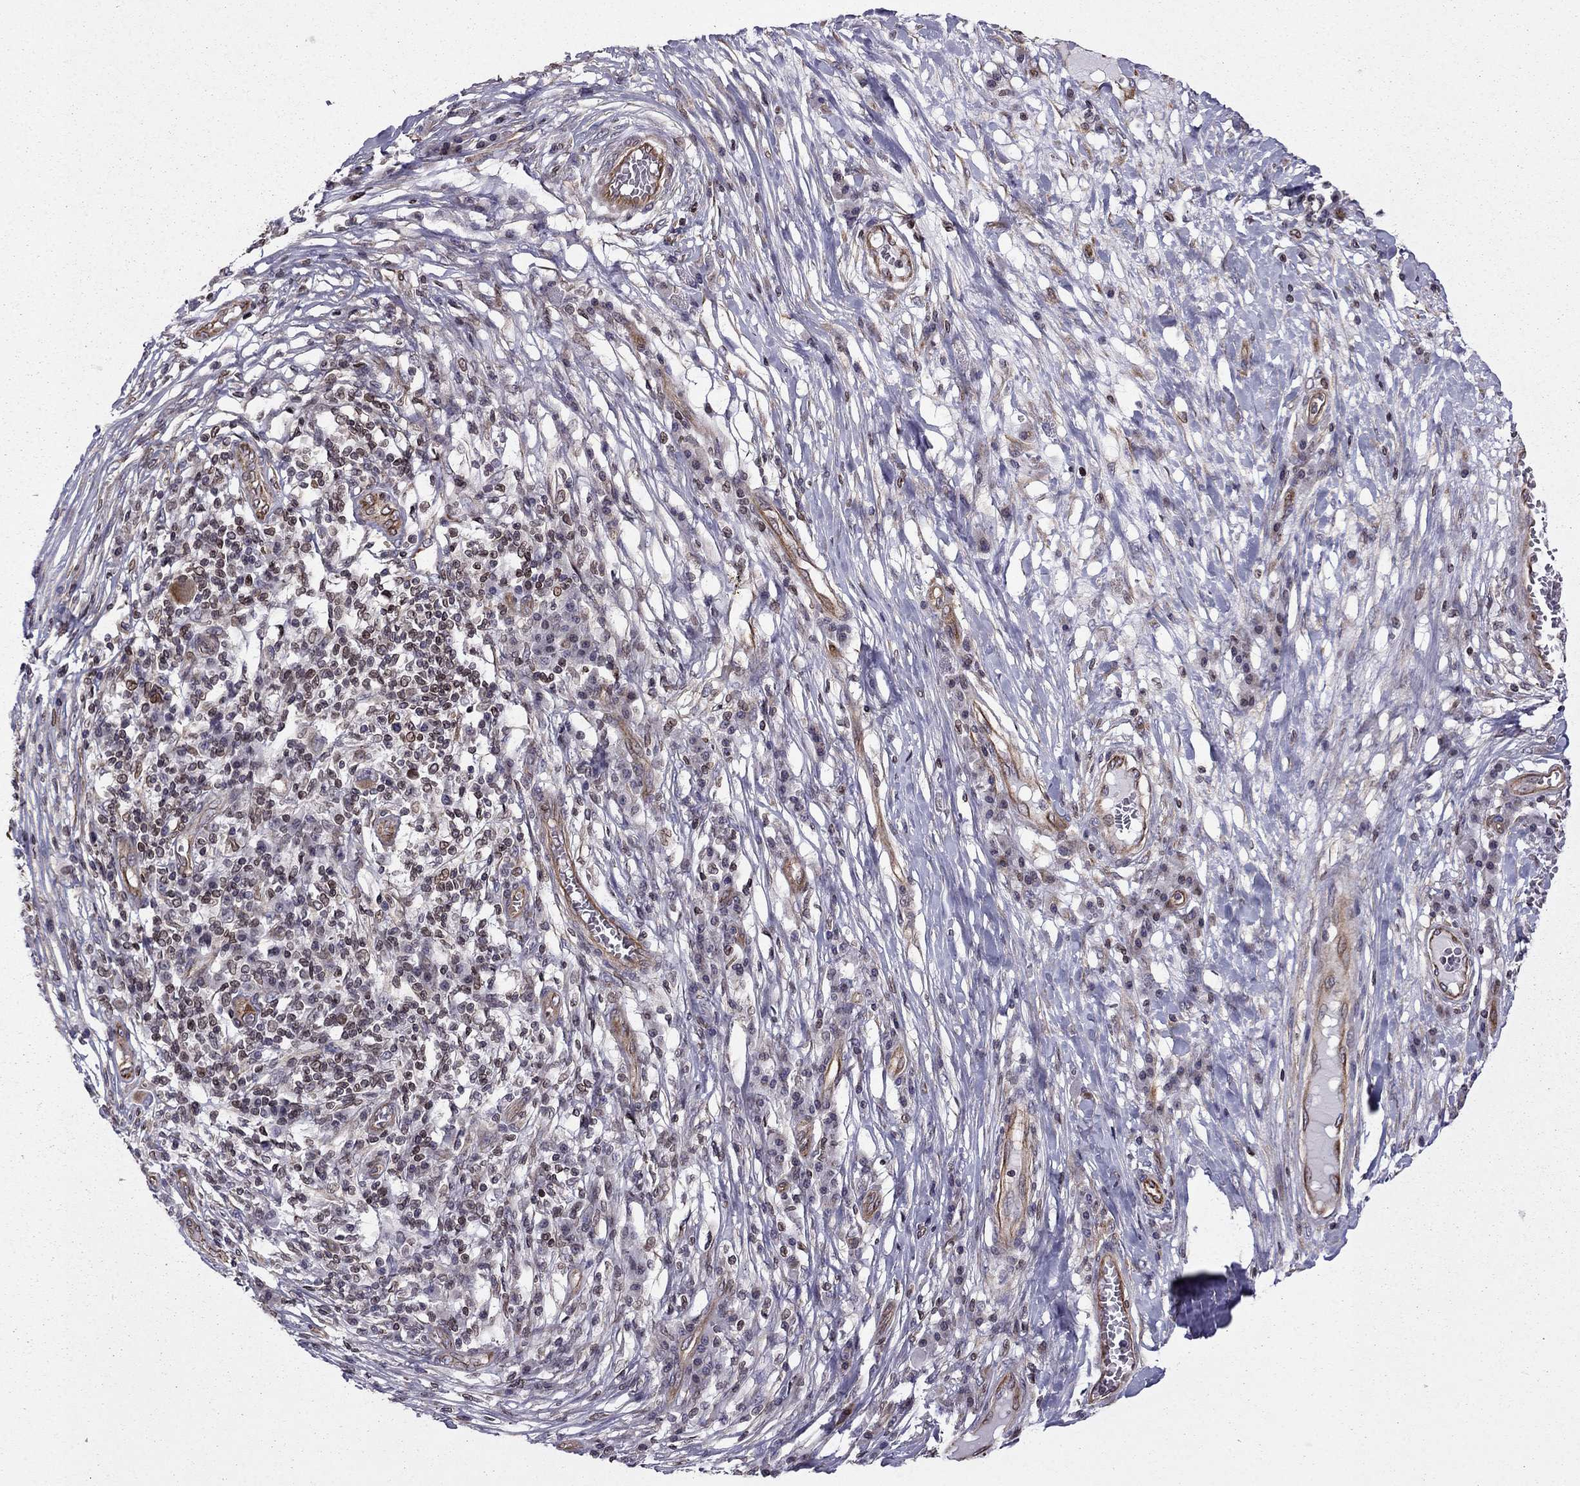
{"staining": {"intensity": "moderate", "quantity": "<25%", "location": "cytoplasmic/membranous"}, "tissue": "melanoma", "cell_type": "Tumor cells", "image_type": "cancer", "snomed": [{"axis": "morphology", "description": "Malignant melanoma, NOS"}, {"axis": "topography", "description": "Skin"}], "caption": "IHC of melanoma shows low levels of moderate cytoplasmic/membranous positivity in about <25% of tumor cells.", "gene": "CDC42BPA", "patient": {"sex": "male", "age": 53}}